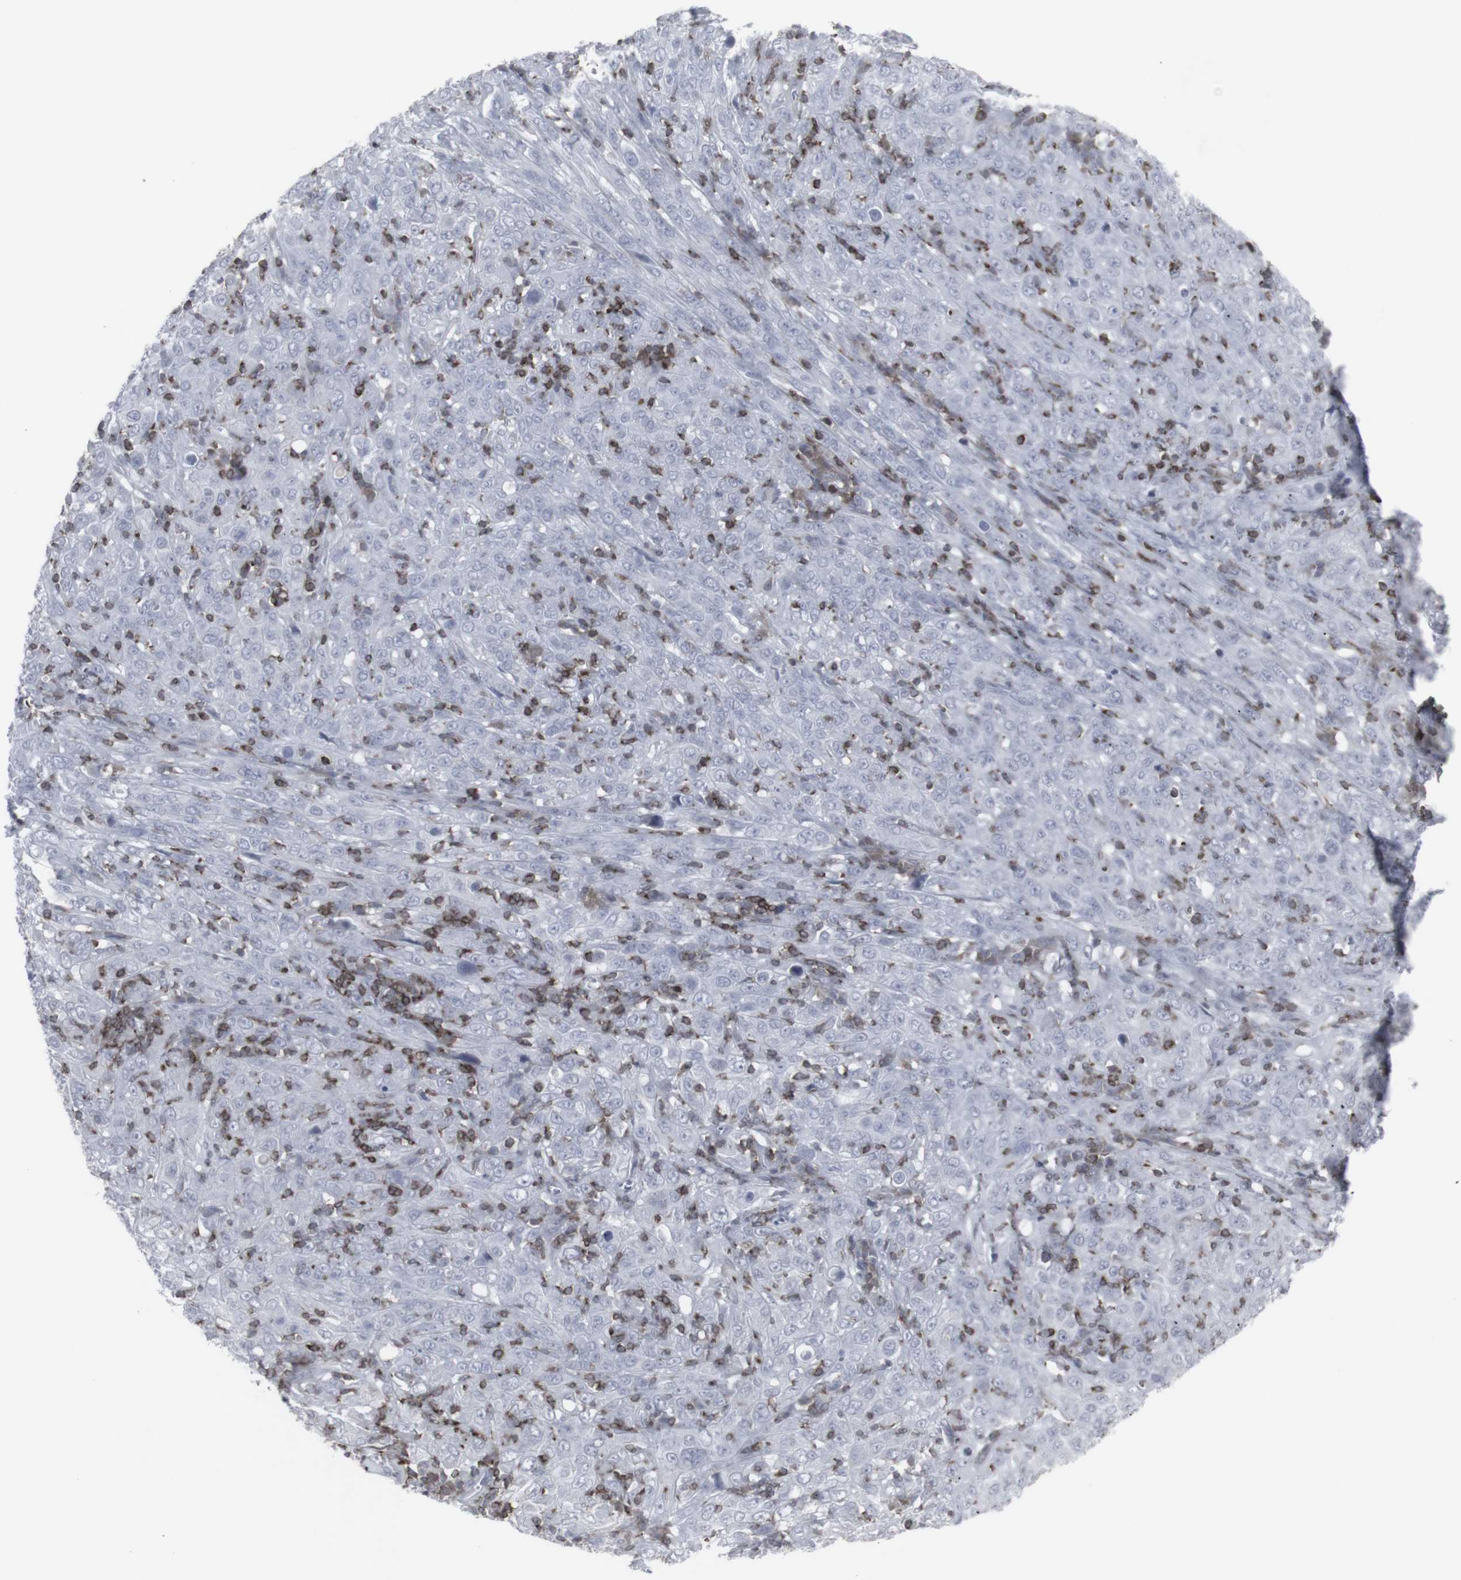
{"staining": {"intensity": "negative", "quantity": "none", "location": "none"}, "tissue": "cervical cancer", "cell_type": "Tumor cells", "image_type": "cancer", "snomed": [{"axis": "morphology", "description": "Squamous cell carcinoma, NOS"}, {"axis": "topography", "description": "Cervix"}], "caption": "Cervical squamous cell carcinoma stained for a protein using IHC demonstrates no positivity tumor cells.", "gene": "APOBEC2", "patient": {"sex": "female", "age": 46}}